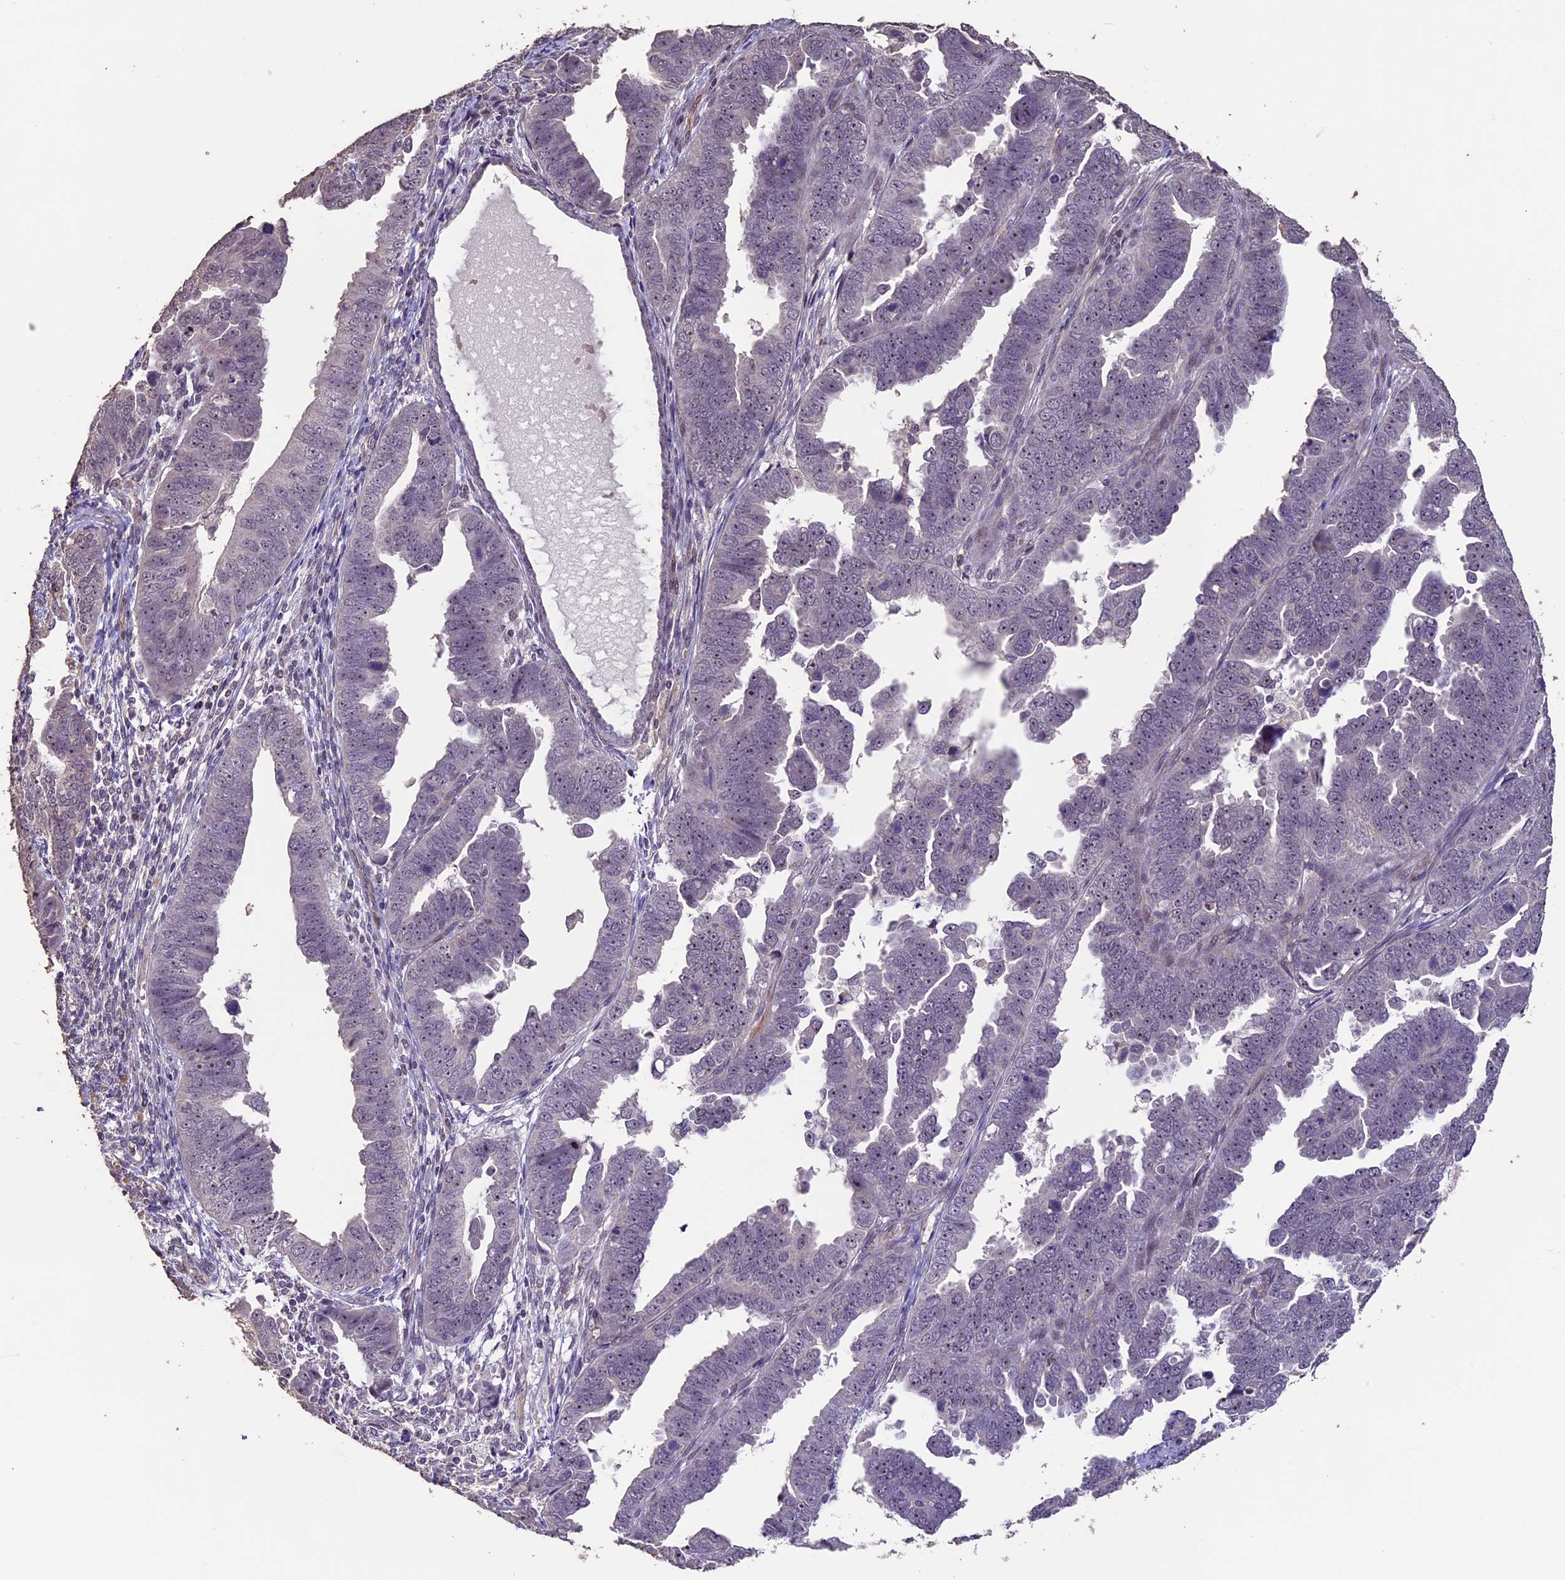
{"staining": {"intensity": "weak", "quantity": "25%-75%", "location": "nuclear"}, "tissue": "endometrial cancer", "cell_type": "Tumor cells", "image_type": "cancer", "snomed": [{"axis": "morphology", "description": "Adenocarcinoma, NOS"}, {"axis": "topography", "description": "Endometrium"}], "caption": "Immunohistochemical staining of endometrial cancer displays low levels of weak nuclear protein positivity in about 25%-75% of tumor cells.", "gene": "GNB5", "patient": {"sex": "female", "age": 75}}